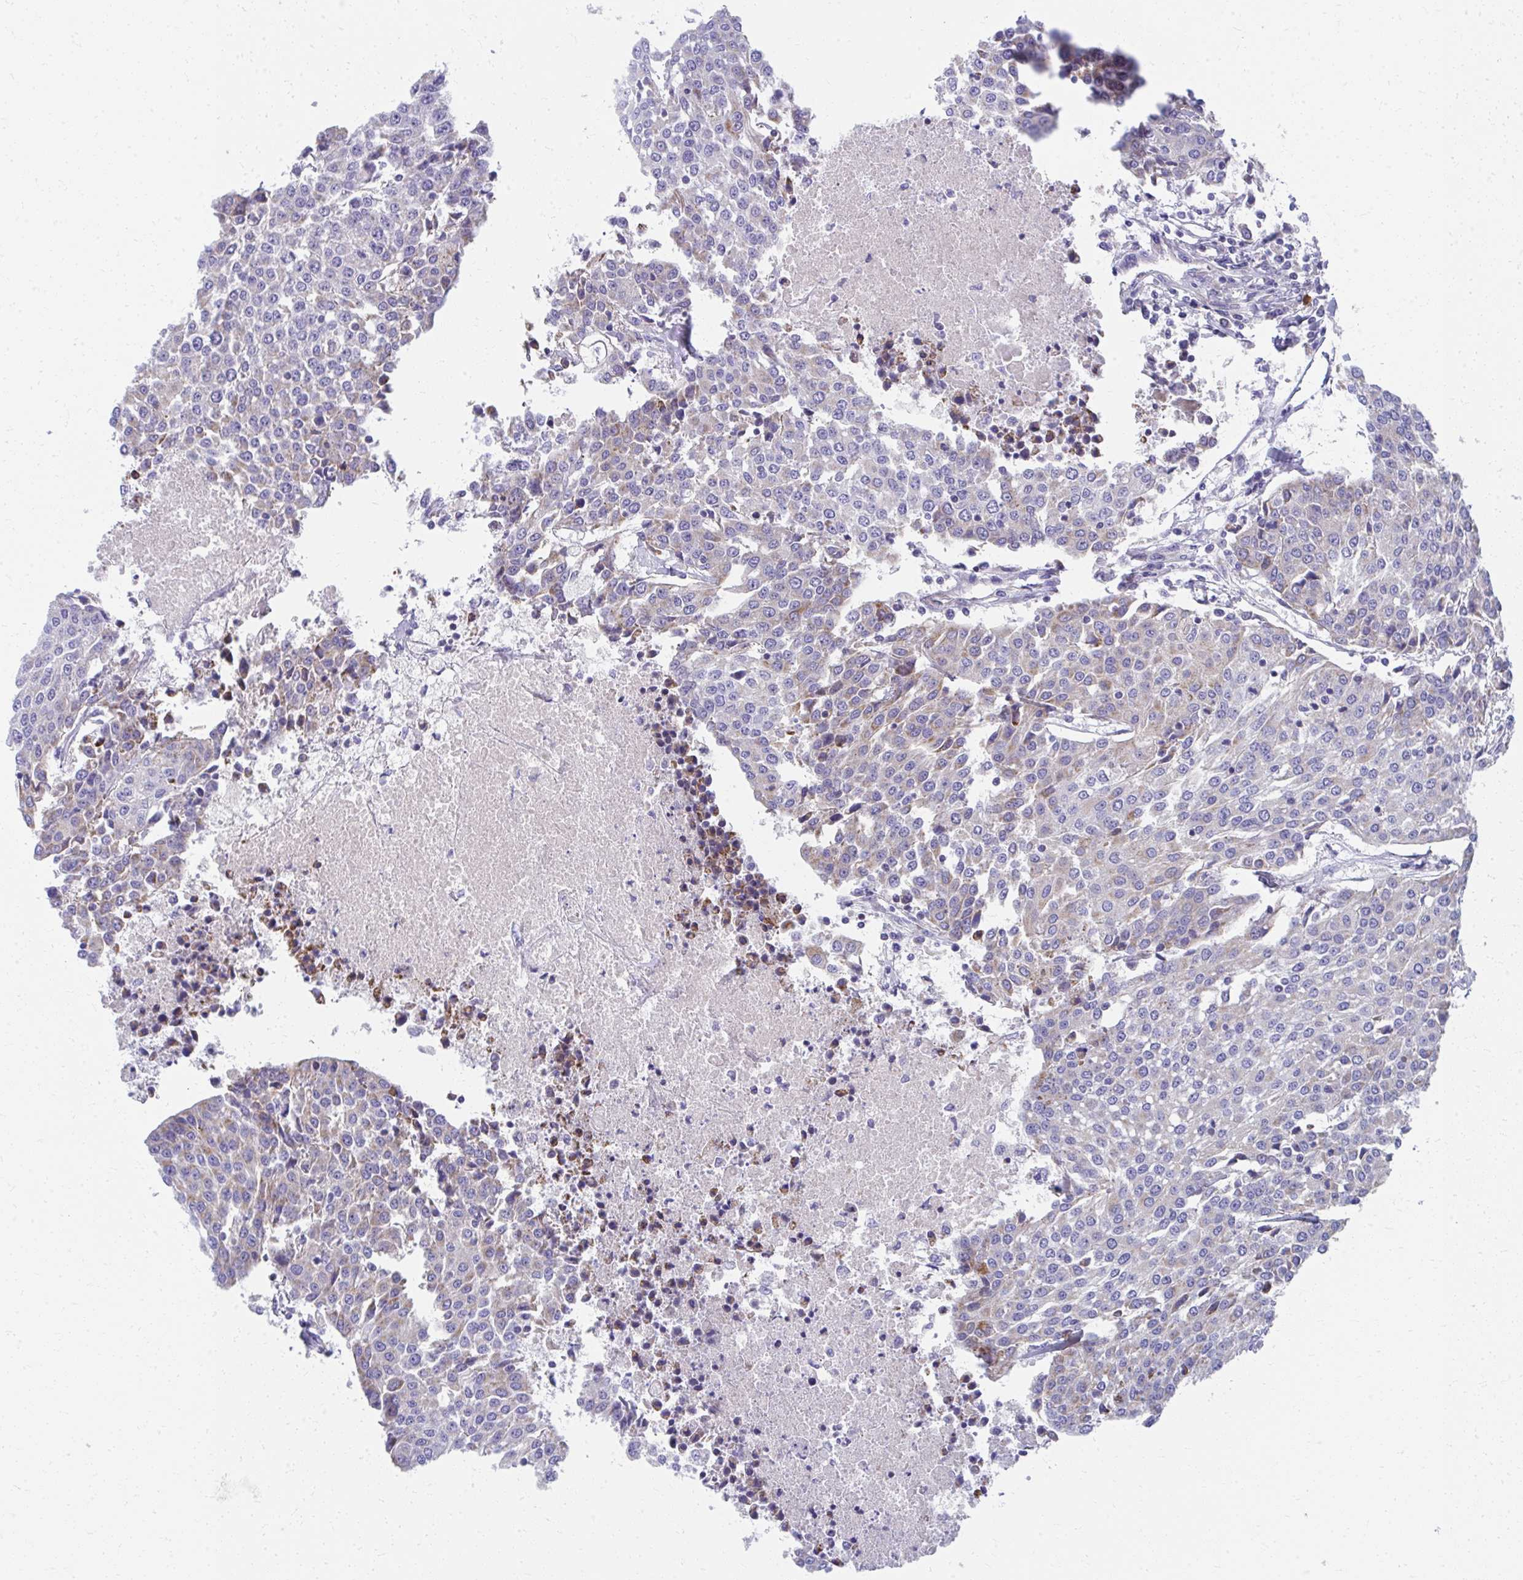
{"staining": {"intensity": "weak", "quantity": "<25%", "location": "cytoplasmic/membranous"}, "tissue": "urothelial cancer", "cell_type": "Tumor cells", "image_type": "cancer", "snomed": [{"axis": "morphology", "description": "Urothelial carcinoma, High grade"}, {"axis": "topography", "description": "Urinary bladder"}], "caption": "Immunohistochemistry (IHC) image of human urothelial carcinoma (high-grade) stained for a protein (brown), which displays no staining in tumor cells.", "gene": "IL37", "patient": {"sex": "female", "age": 85}}